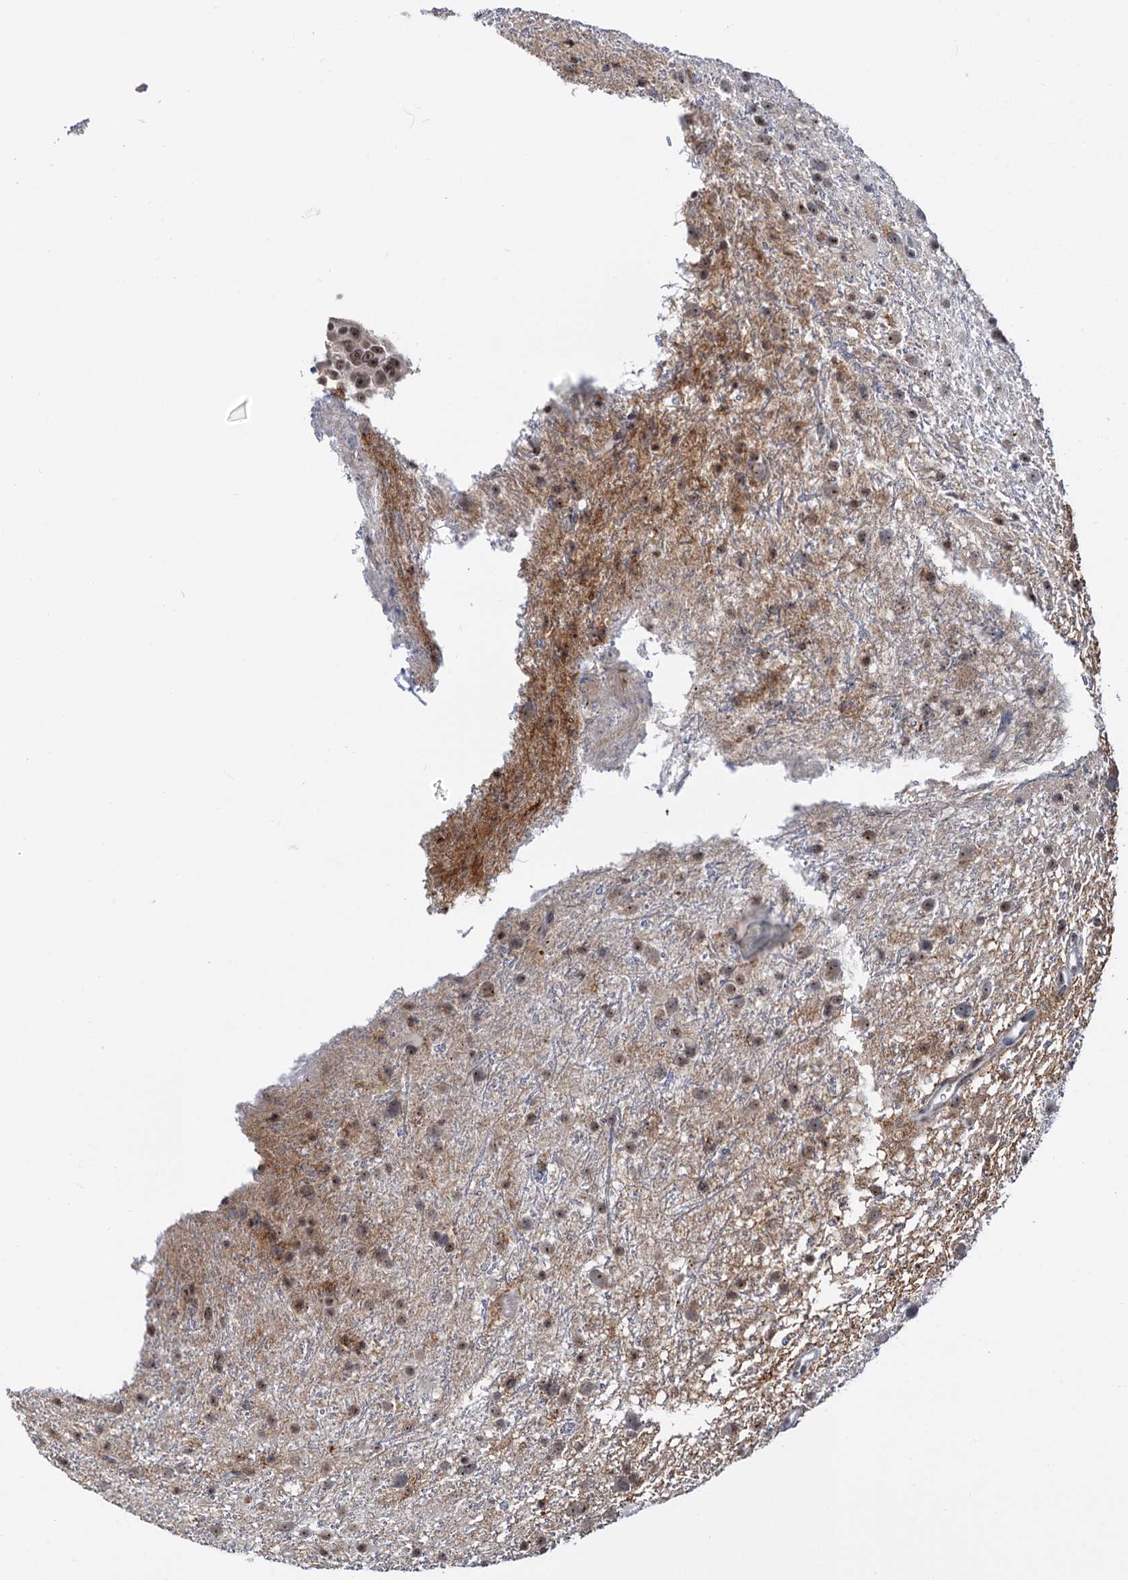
{"staining": {"intensity": "weak", "quantity": "<25%", "location": "nuclear"}, "tissue": "glioma", "cell_type": "Tumor cells", "image_type": "cancer", "snomed": [{"axis": "morphology", "description": "Glioma, malignant, Low grade"}, {"axis": "topography", "description": "Cerebral cortex"}], "caption": "This is a micrograph of immunohistochemistry staining of malignant low-grade glioma, which shows no expression in tumor cells.", "gene": "NAT10", "patient": {"sex": "female", "age": 39}}